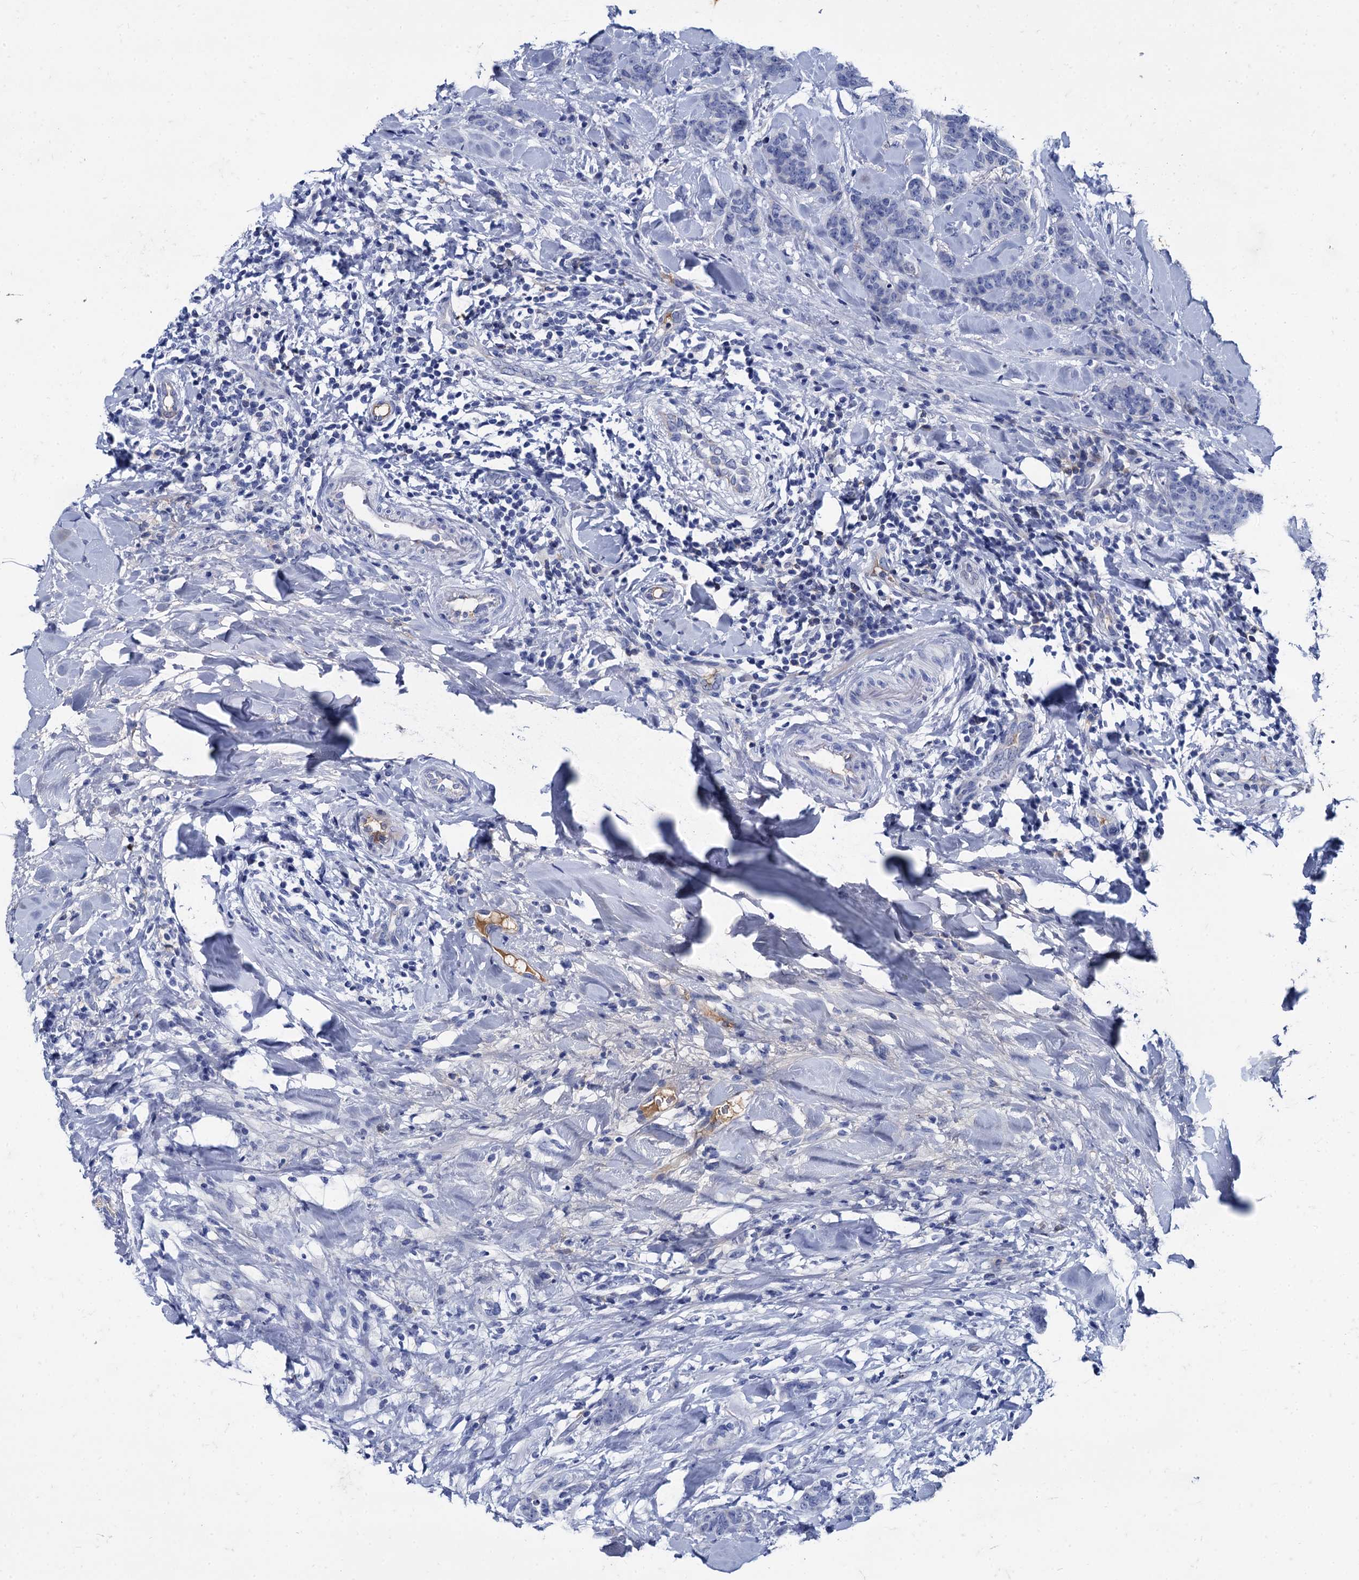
{"staining": {"intensity": "negative", "quantity": "none", "location": "none"}, "tissue": "breast cancer", "cell_type": "Tumor cells", "image_type": "cancer", "snomed": [{"axis": "morphology", "description": "Duct carcinoma"}, {"axis": "topography", "description": "Breast"}], "caption": "DAB (3,3'-diaminobenzidine) immunohistochemical staining of breast cancer shows no significant staining in tumor cells. Brightfield microscopy of immunohistochemistry (IHC) stained with DAB (3,3'-diaminobenzidine) (brown) and hematoxylin (blue), captured at high magnification.", "gene": "TMEM72", "patient": {"sex": "female", "age": 40}}